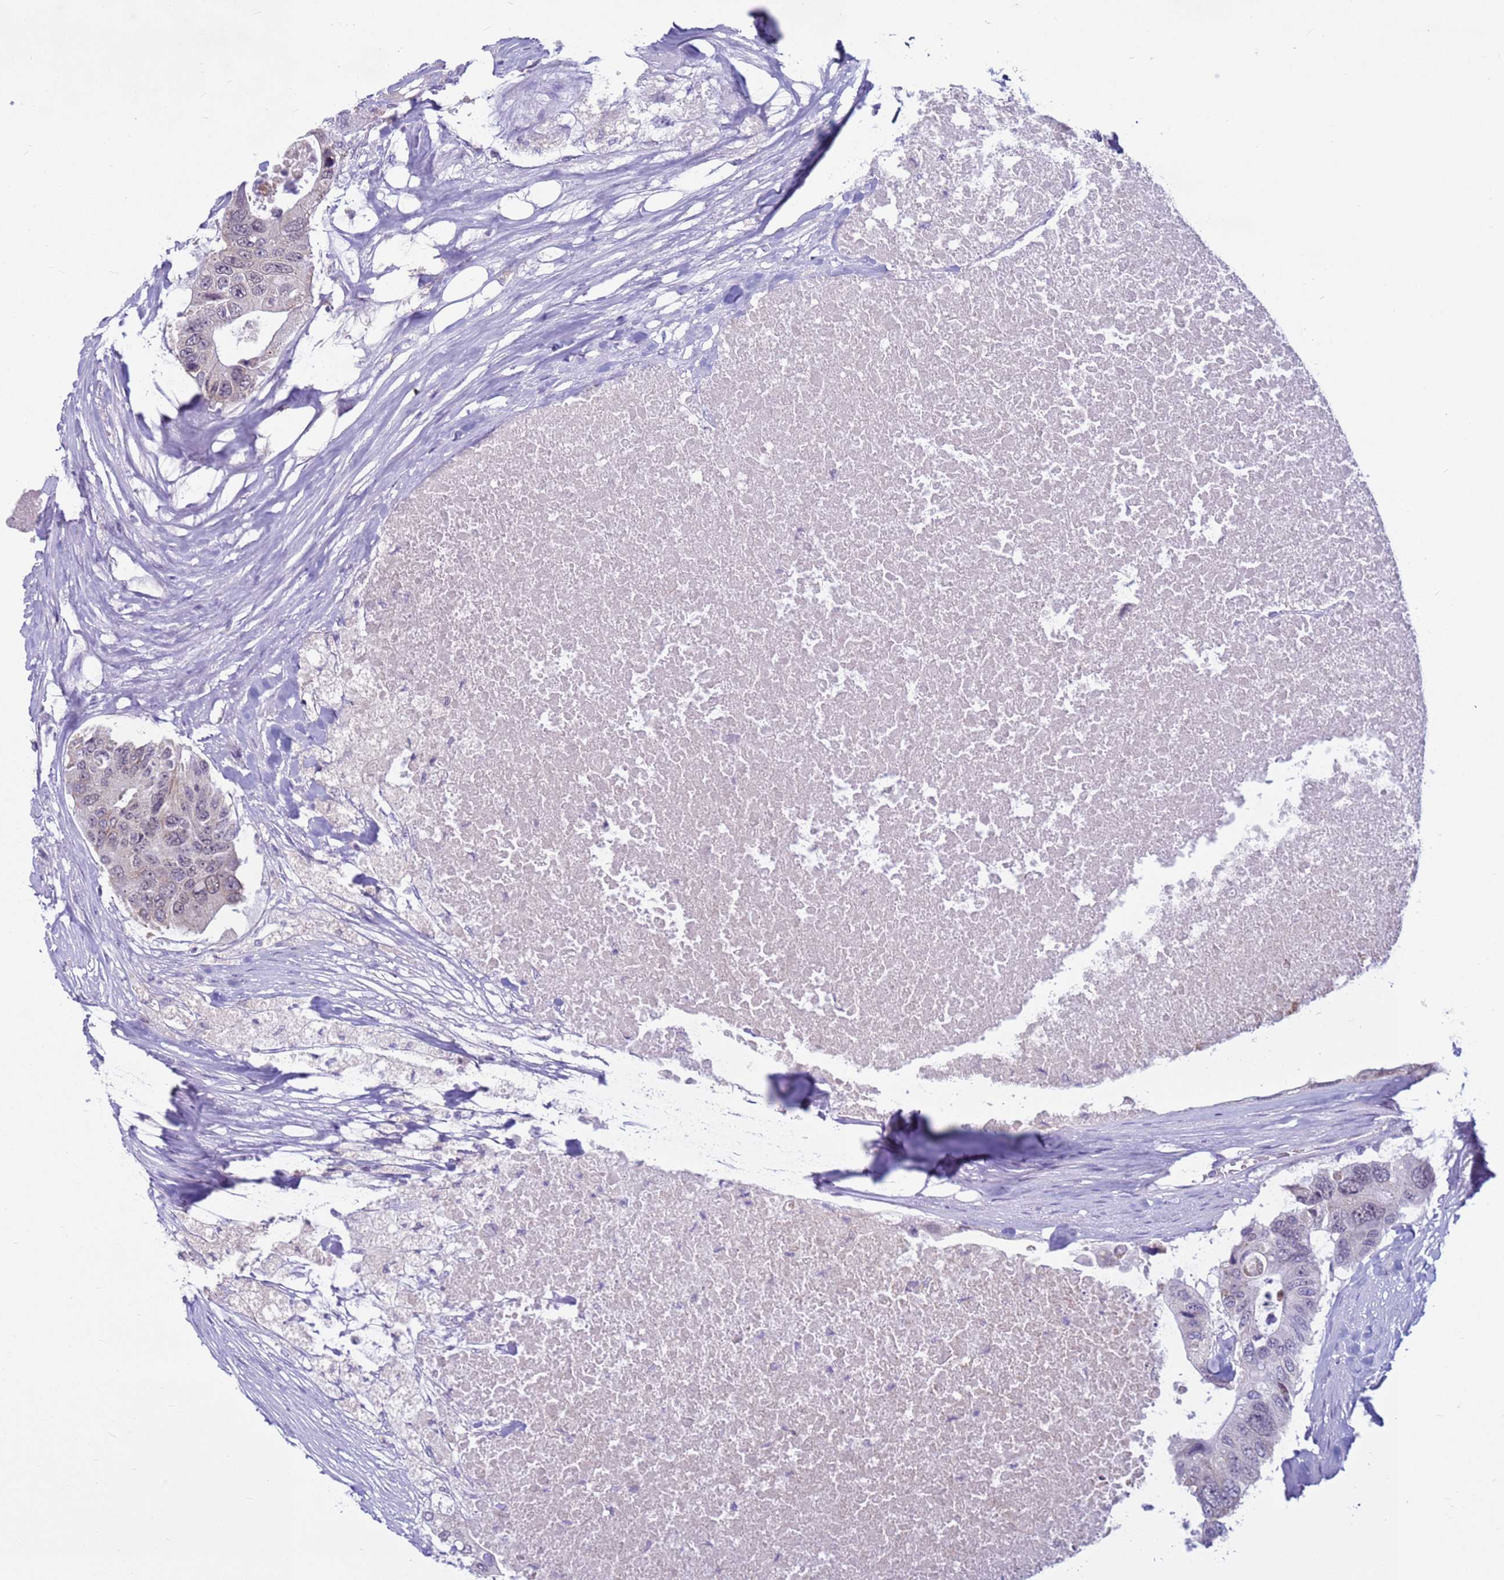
{"staining": {"intensity": "weak", "quantity": "<25%", "location": "cytoplasmic/membranous"}, "tissue": "colorectal cancer", "cell_type": "Tumor cells", "image_type": "cancer", "snomed": [{"axis": "morphology", "description": "Adenocarcinoma, NOS"}, {"axis": "topography", "description": "Colon"}], "caption": "Colorectal cancer was stained to show a protein in brown. There is no significant positivity in tumor cells.", "gene": "CDK2AP2", "patient": {"sex": "male", "age": 71}}